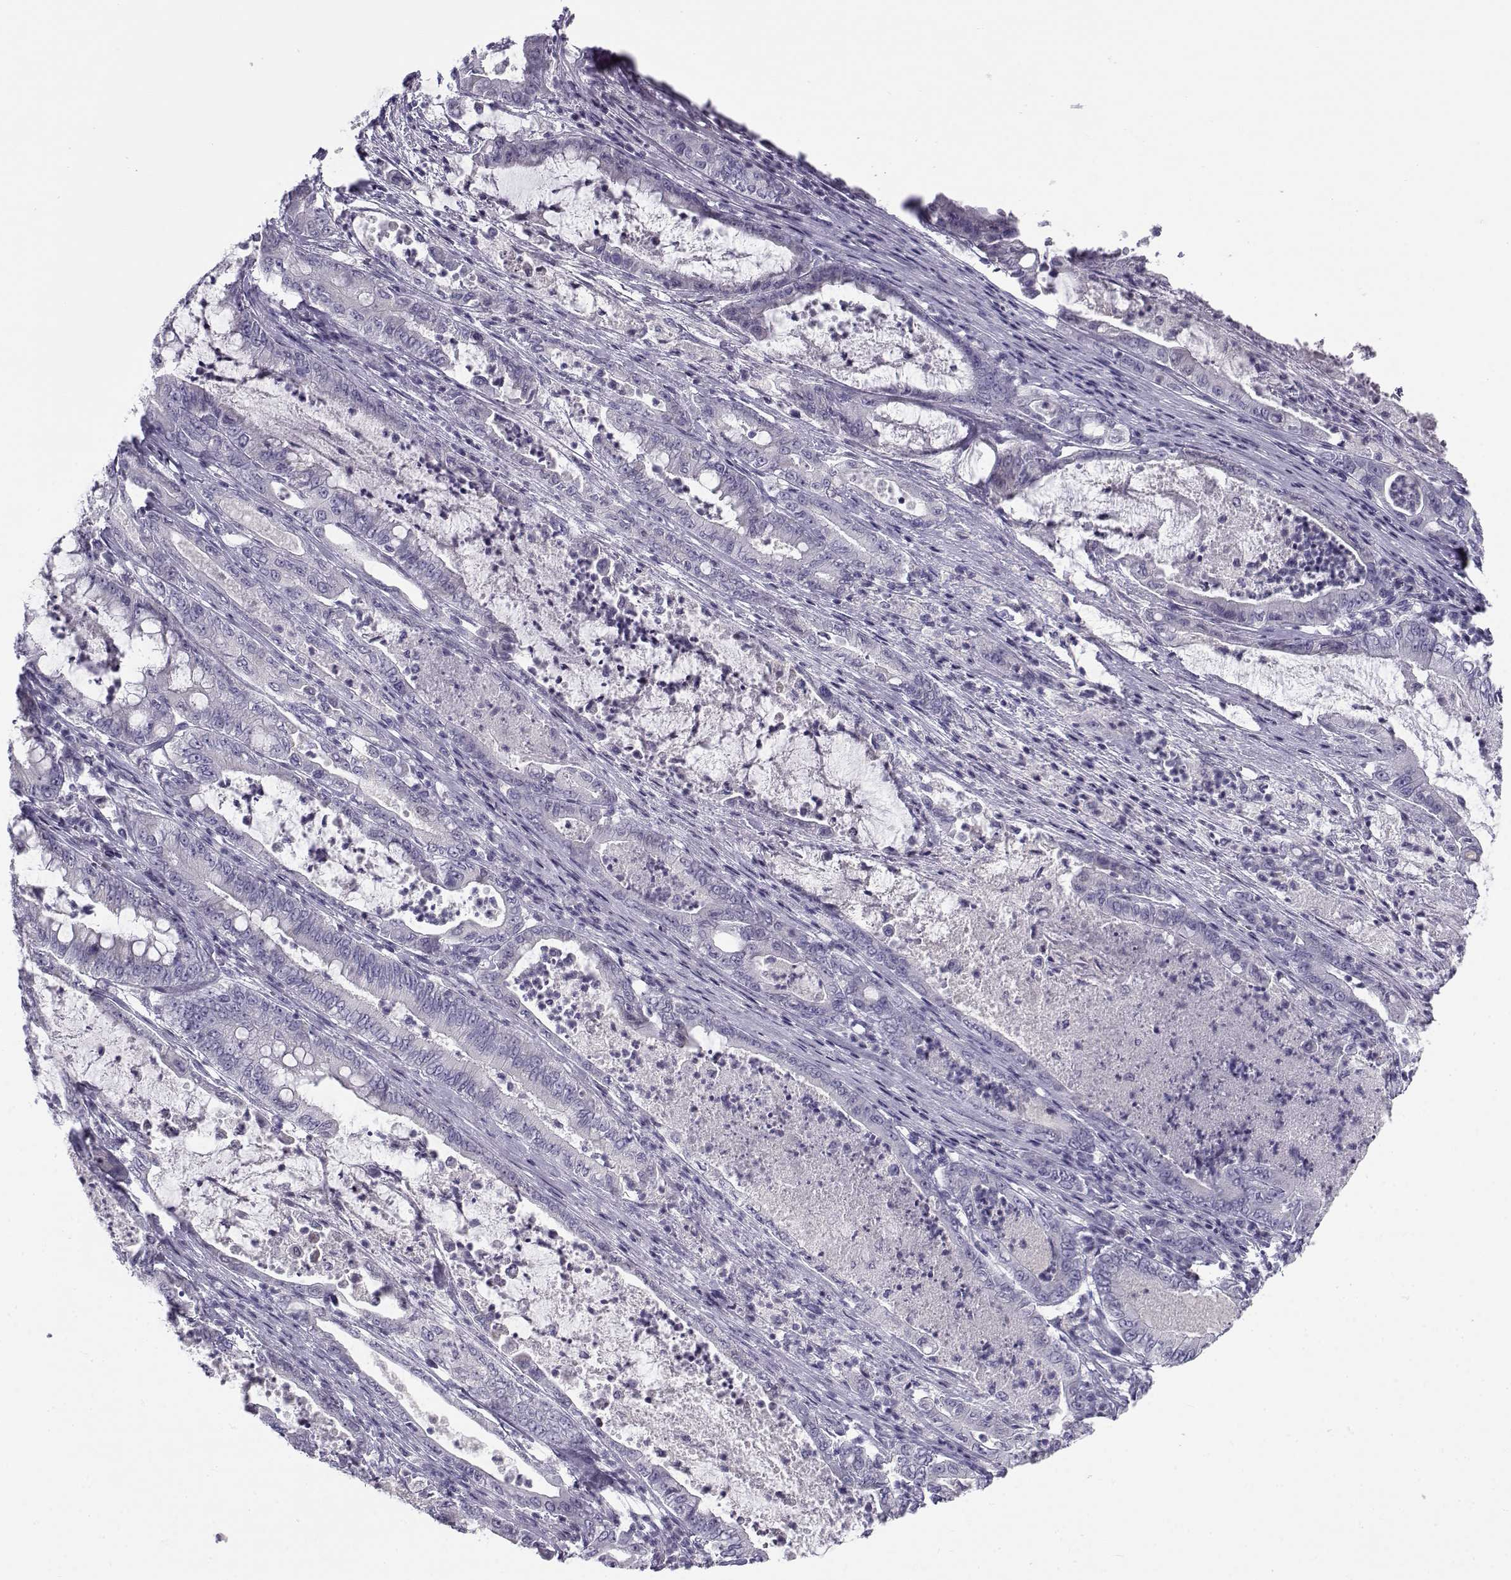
{"staining": {"intensity": "negative", "quantity": "none", "location": "none"}, "tissue": "pancreatic cancer", "cell_type": "Tumor cells", "image_type": "cancer", "snomed": [{"axis": "morphology", "description": "Adenocarcinoma, NOS"}, {"axis": "topography", "description": "Pancreas"}], "caption": "The histopathology image demonstrates no staining of tumor cells in pancreatic adenocarcinoma. (Brightfield microscopy of DAB immunohistochemistry at high magnification).", "gene": "FAM166A", "patient": {"sex": "male", "age": 71}}